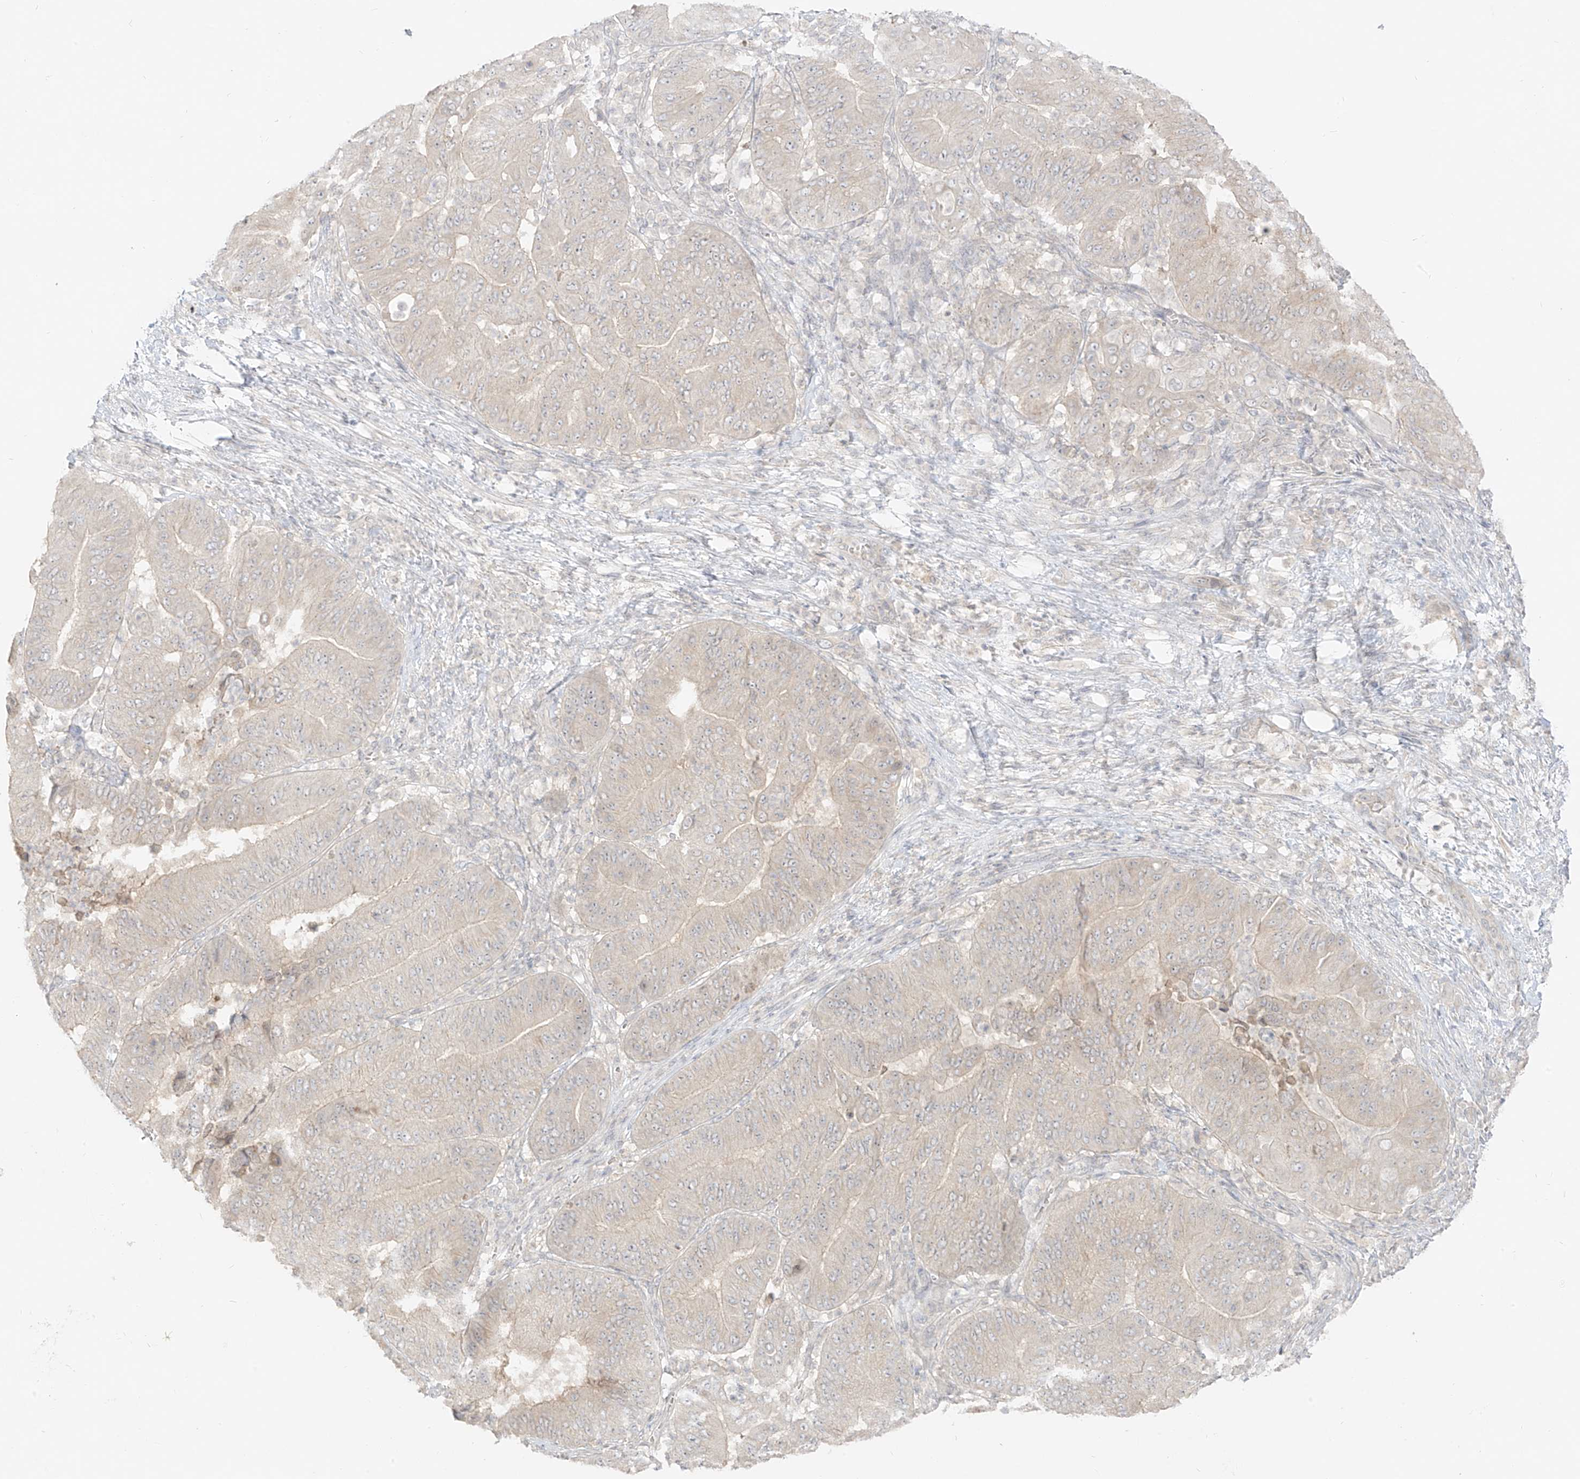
{"staining": {"intensity": "negative", "quantity": "none", "location": "none"}, "tissue": "pancreatic cancer", "cell_type": "Tumor cells", "image_type": "cancer", "snomed": [{"axis": "morphology", "description": "Adenocarcinoma, NOS"}, {"axis": "topography", "description": "Pancreas"}], "caption": "Tumor cells are negative for protein expression in human adenocarcinoma (pancreatic).", "gene": "LIPT1", "patient": {"sex": "female", "age": 77}}